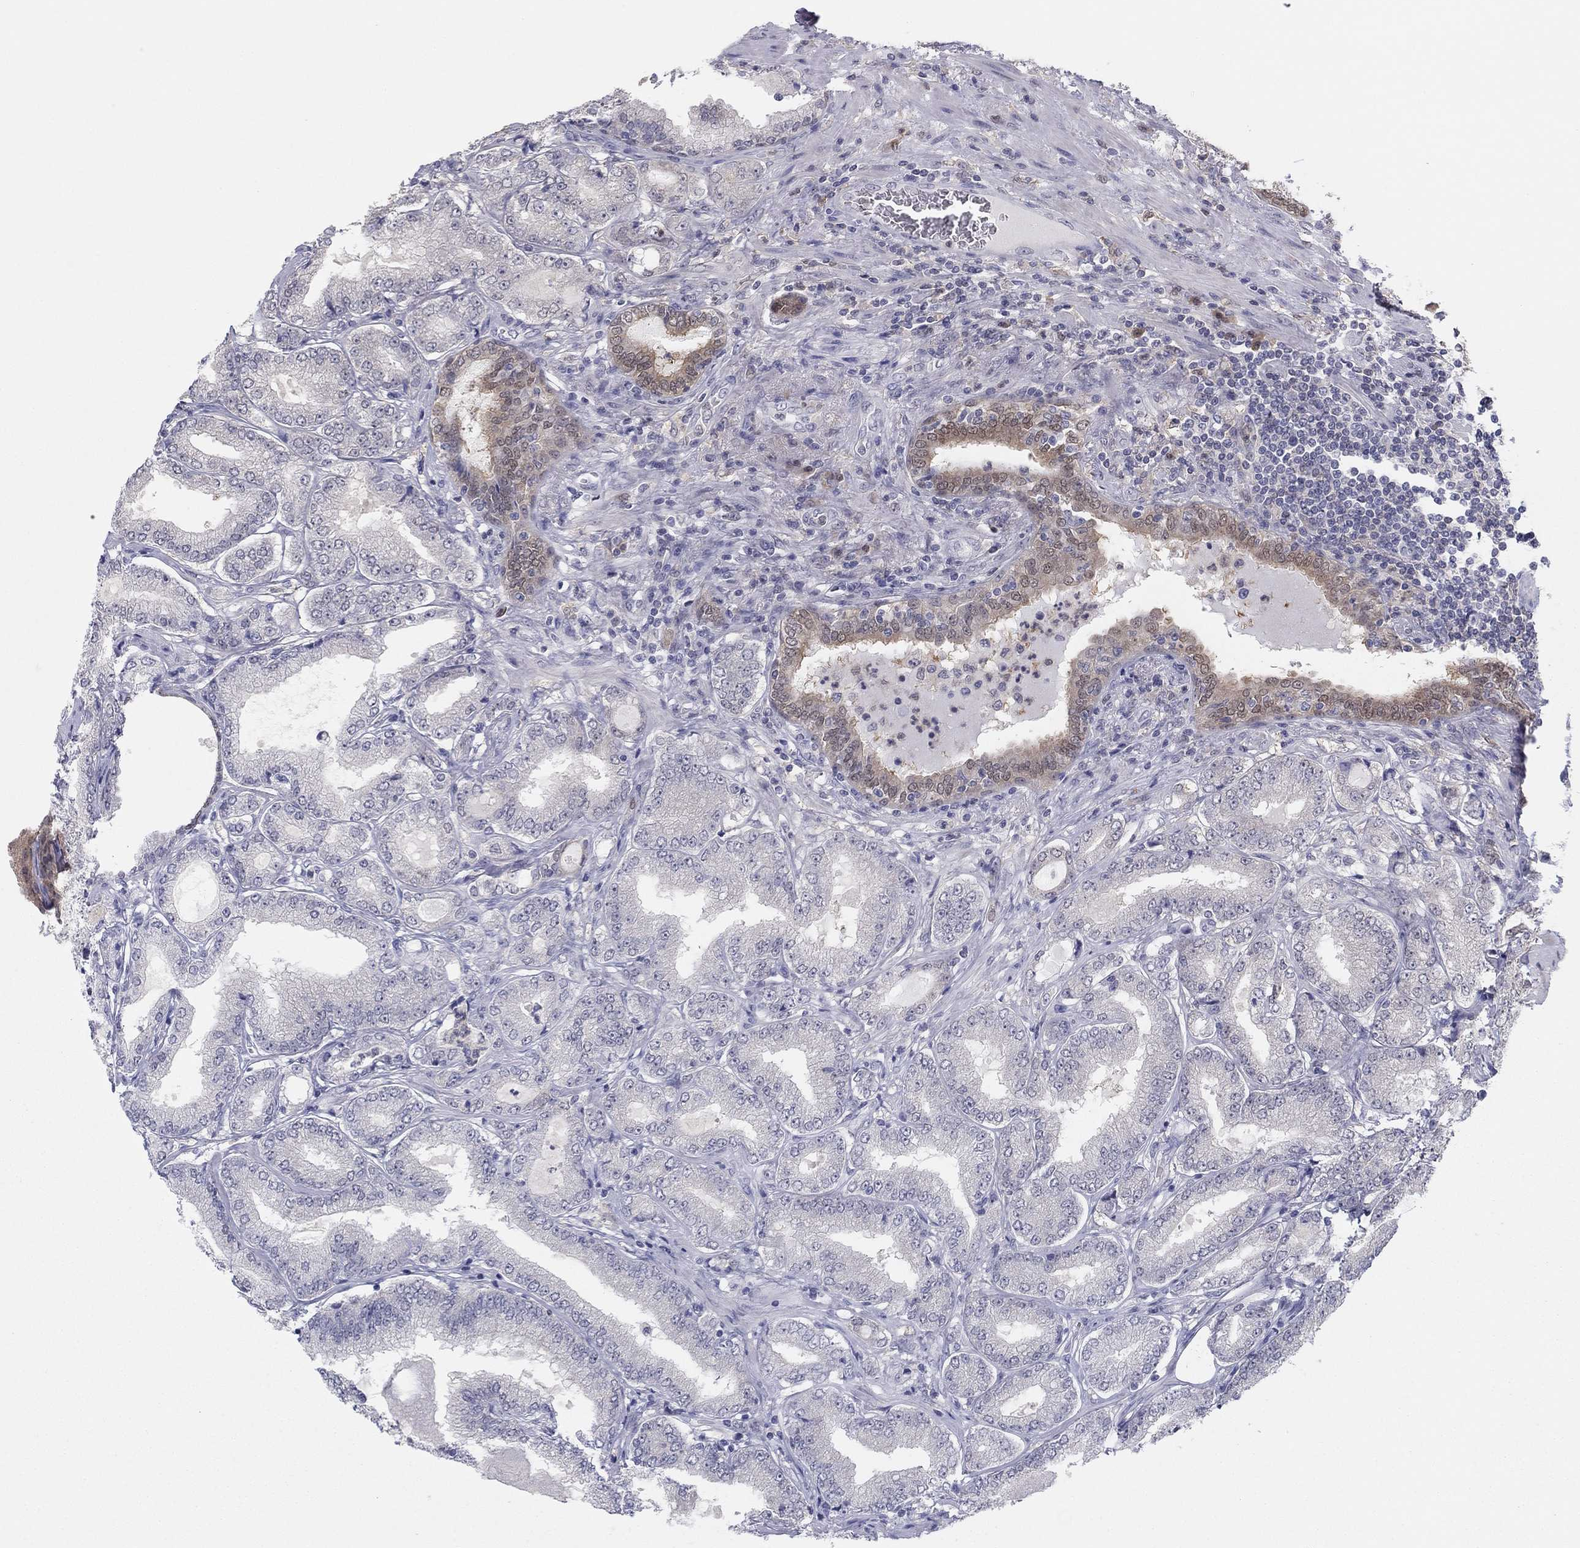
{"staining": {"intensity": "weak", "quantity": "<25%", "location": "cytoplasmic/membranous"}, "tissue": "prostate cancer", "cell_type": "Tumor cells", "image_type": "cancer", "snomed": [{"axis": "morphology", "description": "Adenocarcinoma, NOS"}, {"axis": "topography", "description": "Prostate"}], "caption": "Prostate cancer (adenocarcinoma) was stained to show a protein in brown. There is no significant positivity in tumor cells.", "gene": "PDXK", "patient": {"sex": "male", "age": 65}}